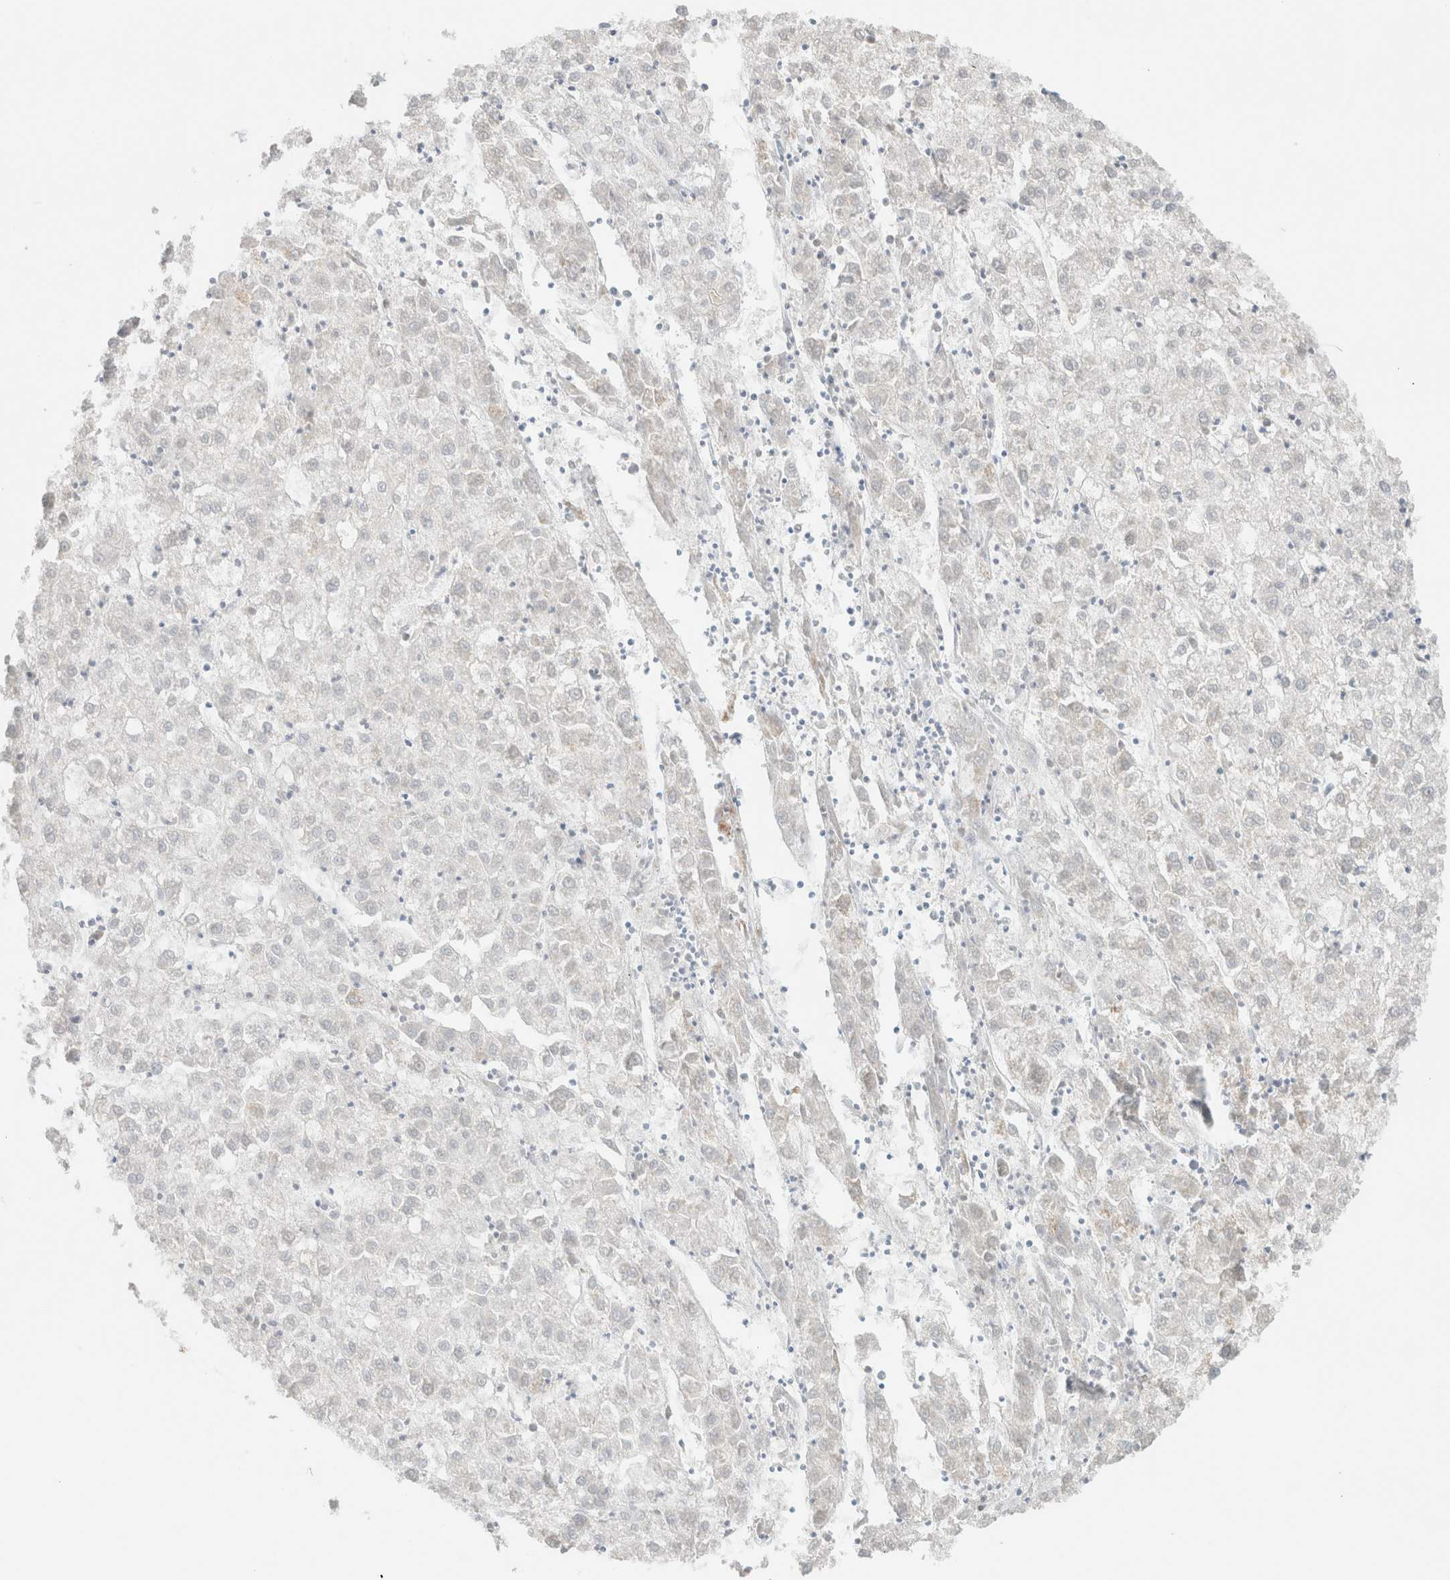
{"staining": {"intensity": "negative", "quantity": "none", "location": "none"}, "tissue": "liver cancer", "cell_type": "Tumor cells", "image_type": "cancer", "snomed": [{"axis": "morphology", "description": "Carcinoma, Hepatocellular, NOS"}, {"axis": "topography", "description": "Liver"}], "caption": "Liver hepatocellular carcinoma stained for a protein using immunohistochemistry (IHC) shows no staining tumor cells.", "gene": "CPA1", "patient": {"sex": "male", "age": 72}}